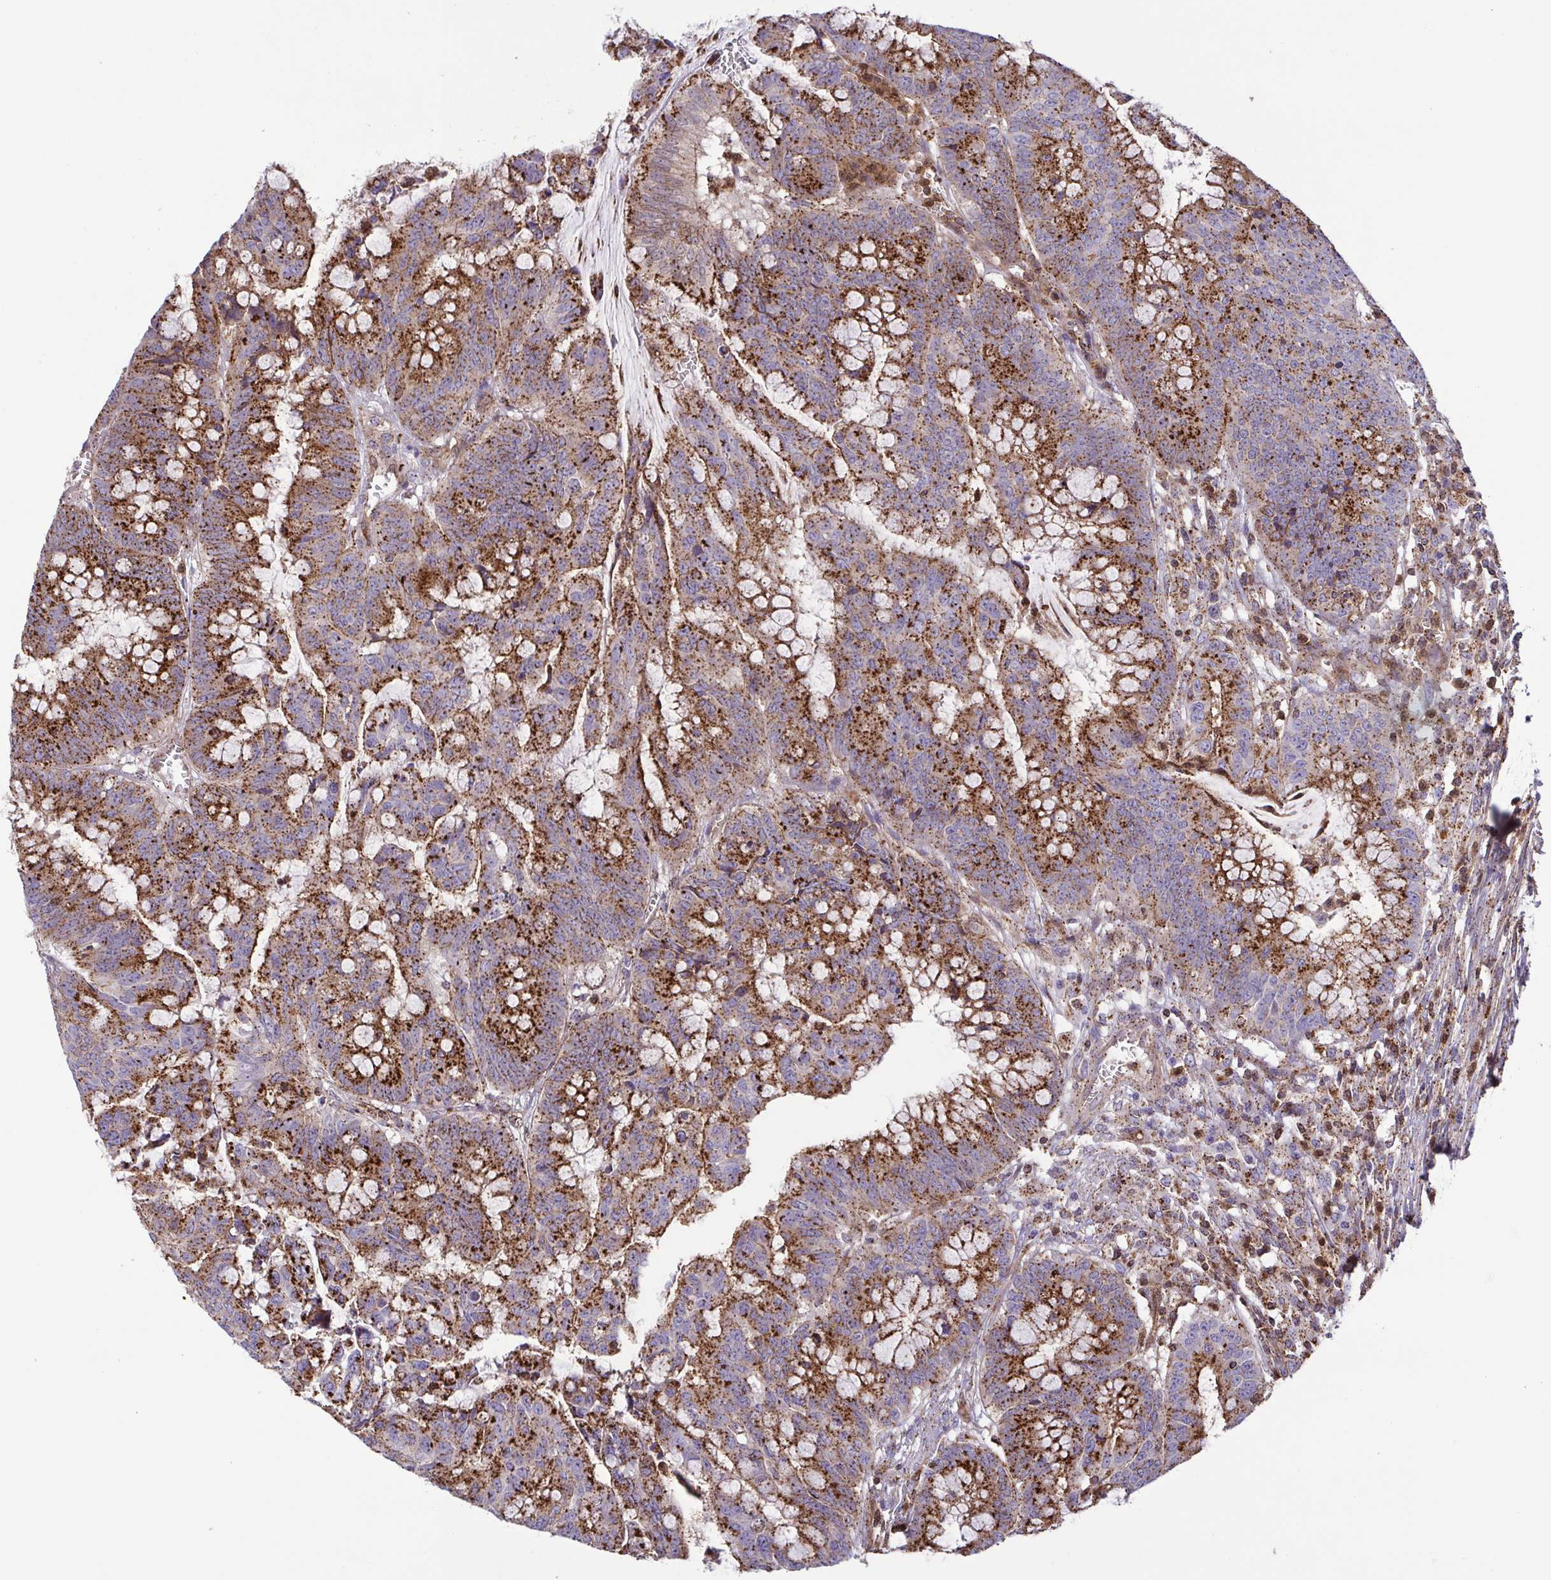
{"staining": {"intensity": "strong", "quantity": "25%-75%", "location": "cytoplasmic/membranous"}, "tissue": "colorectal cancer", "cell_type": "Tumor cells", "image_type": "cancer", "snomed": [{"axis": "morphology", "description": "Adenocarcinoma, NOS"}, {"axis": "topography", "description": "Colon"}], "caption": "Protein expression by immunohistochemistry (IHC) displays strong cytoplasmic/membranous expression in approximately 25%-75% of tumor cells in adenocarcinoma (colorectal). Nuclei are stained in blue.", "gene": "CHMP1B", "patient": {"sex": "male", "age": 62}}